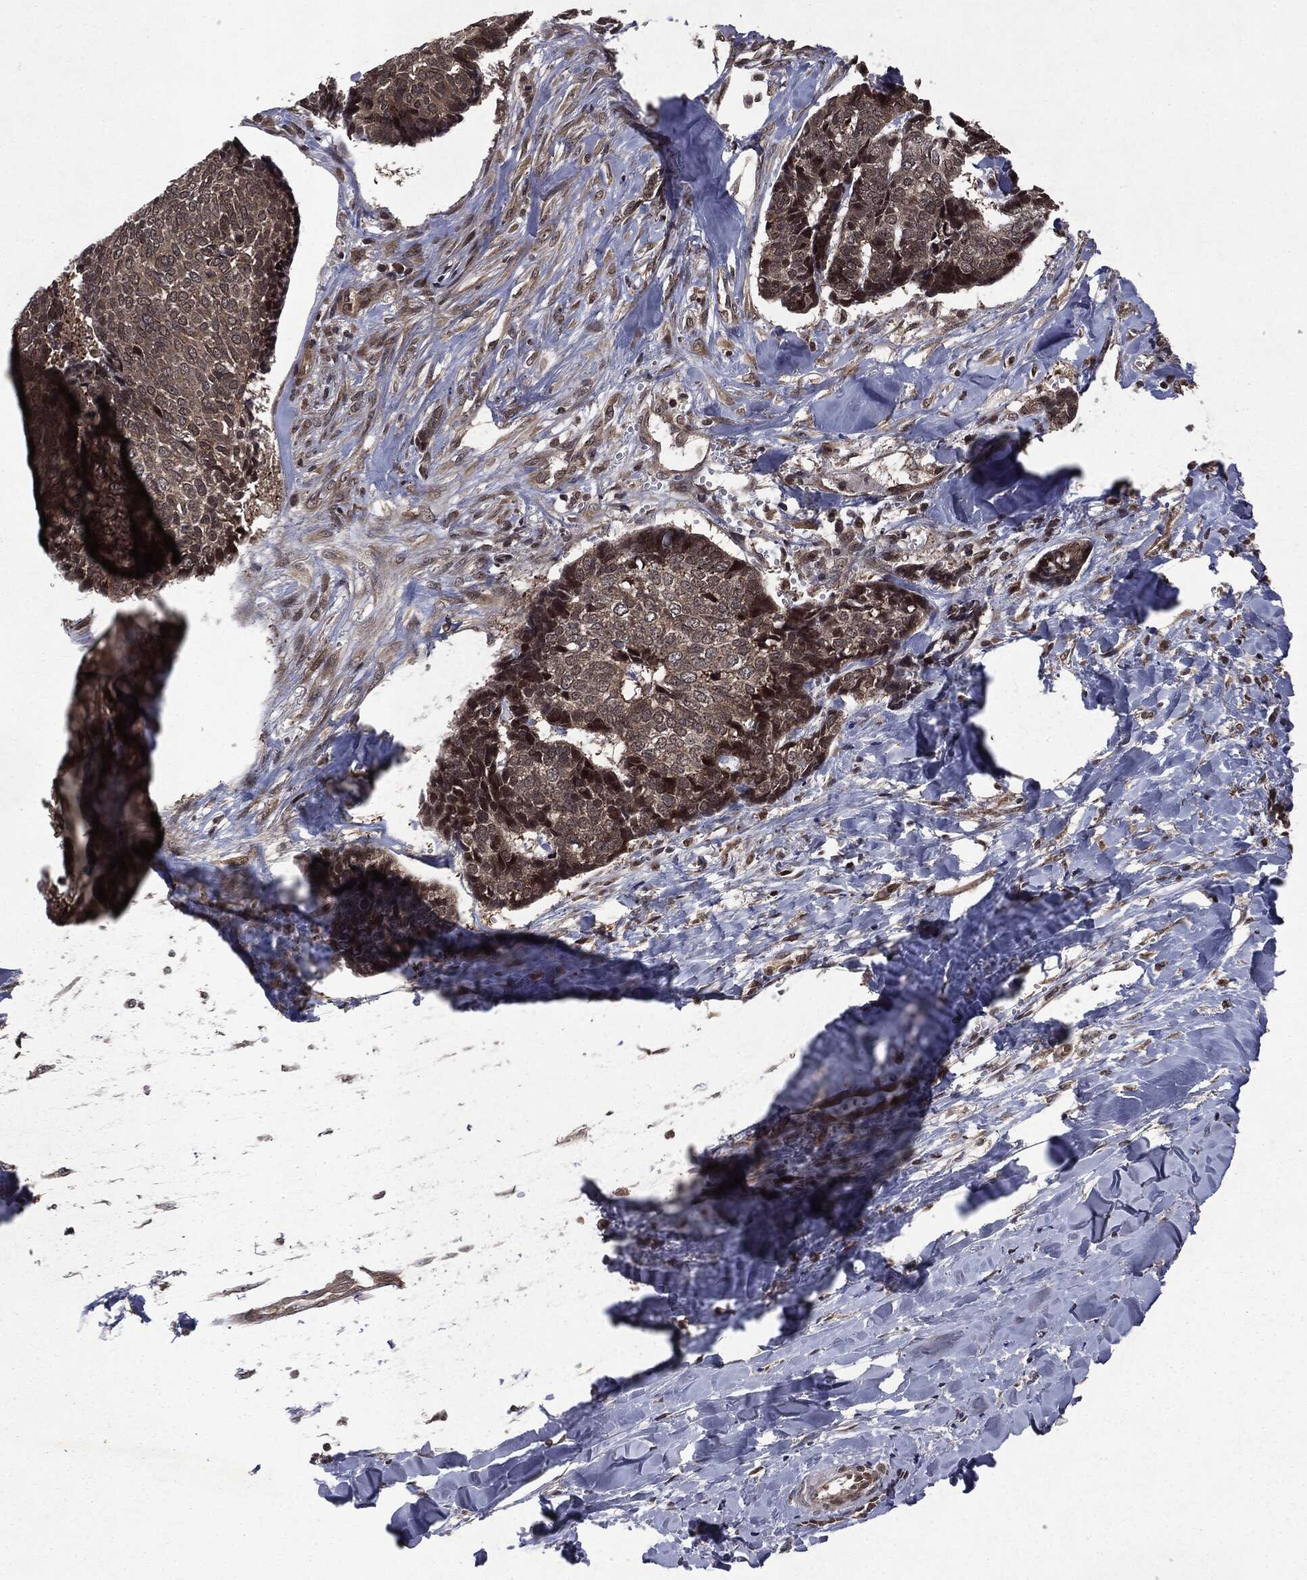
{"staining": {"intensity": "strong", "quantity": "<25%", "location": "cytoplasmic/membranous,nuclear"}, "tissue": "skin cancer", "cell_type": "Tumor cells", "image_type": "cancer", "snomed": [{"axis": "morphology", "description": "Basal cell carcinoma"}, {"axis": "topography", "description": "Skin"}], "caption": "There is medium levels of strong cytoplasmic/membranous and nuclear staining in tumor cells of skin cancer (basal cell carcinoma), as demonstrated by immunohistochemical staining (brown color).", "gene": "STAU2", "patient": {"sex": "male", "age": 86}}